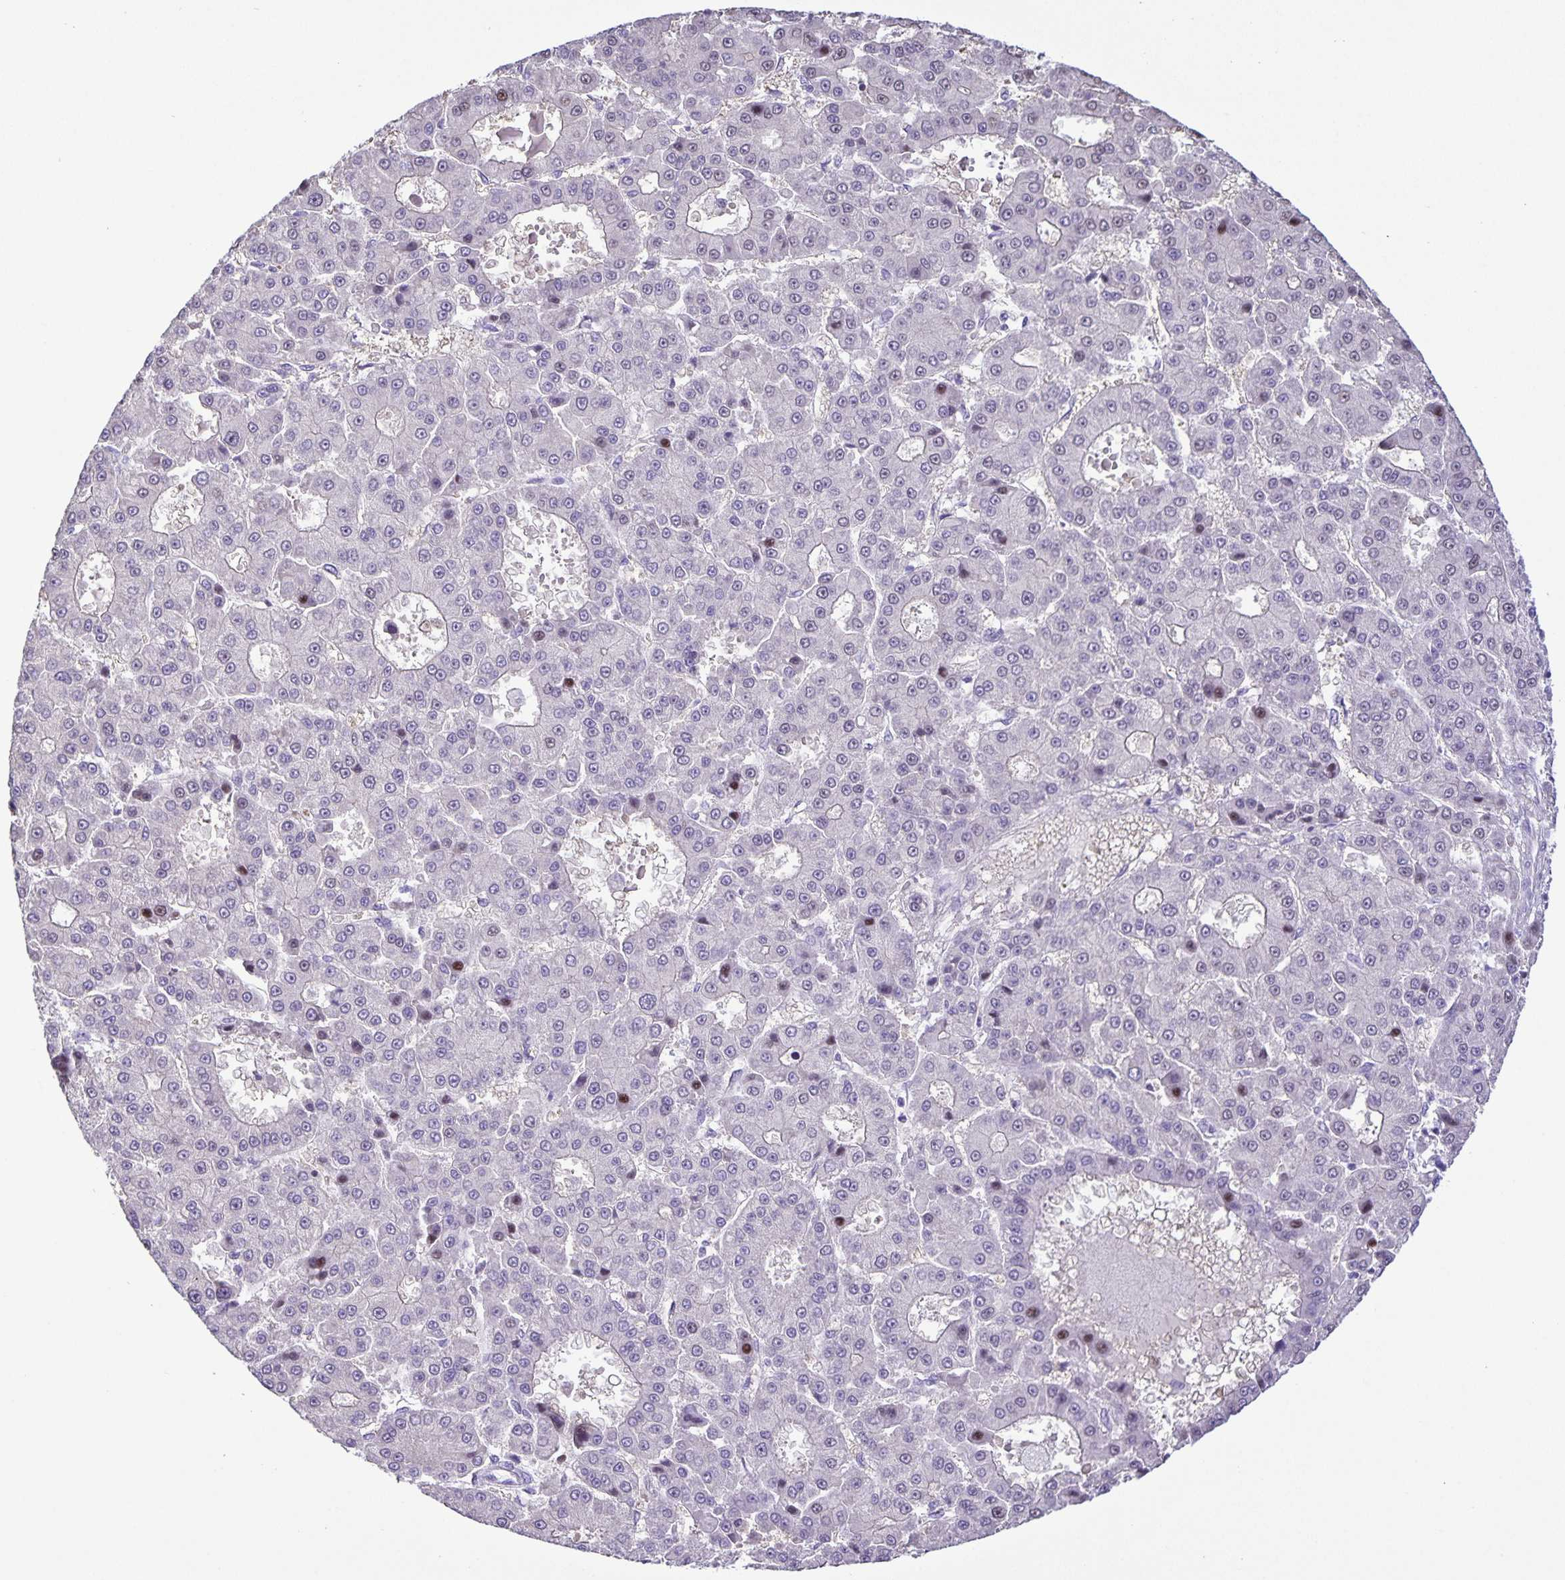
{"staining": {"intensity": "weak", "quantity": "<25%", "location": "nuclear"}, "tissue": "liver cancer", "cell_type": "Tumor cells", "image_type": "cancer", "snomed": [{"axis": "morphology", "description": "Carcinoma, Hepatocellular, NOS"}, {"axis": "topography", "description": "Liver"}], "caption": "Micrograph shows no protein expression in tumor cells of liver hepatocellular carcinoma tissue.", "gene": "ONECUT2", "patient": {"sex": "male", "age": 70}}